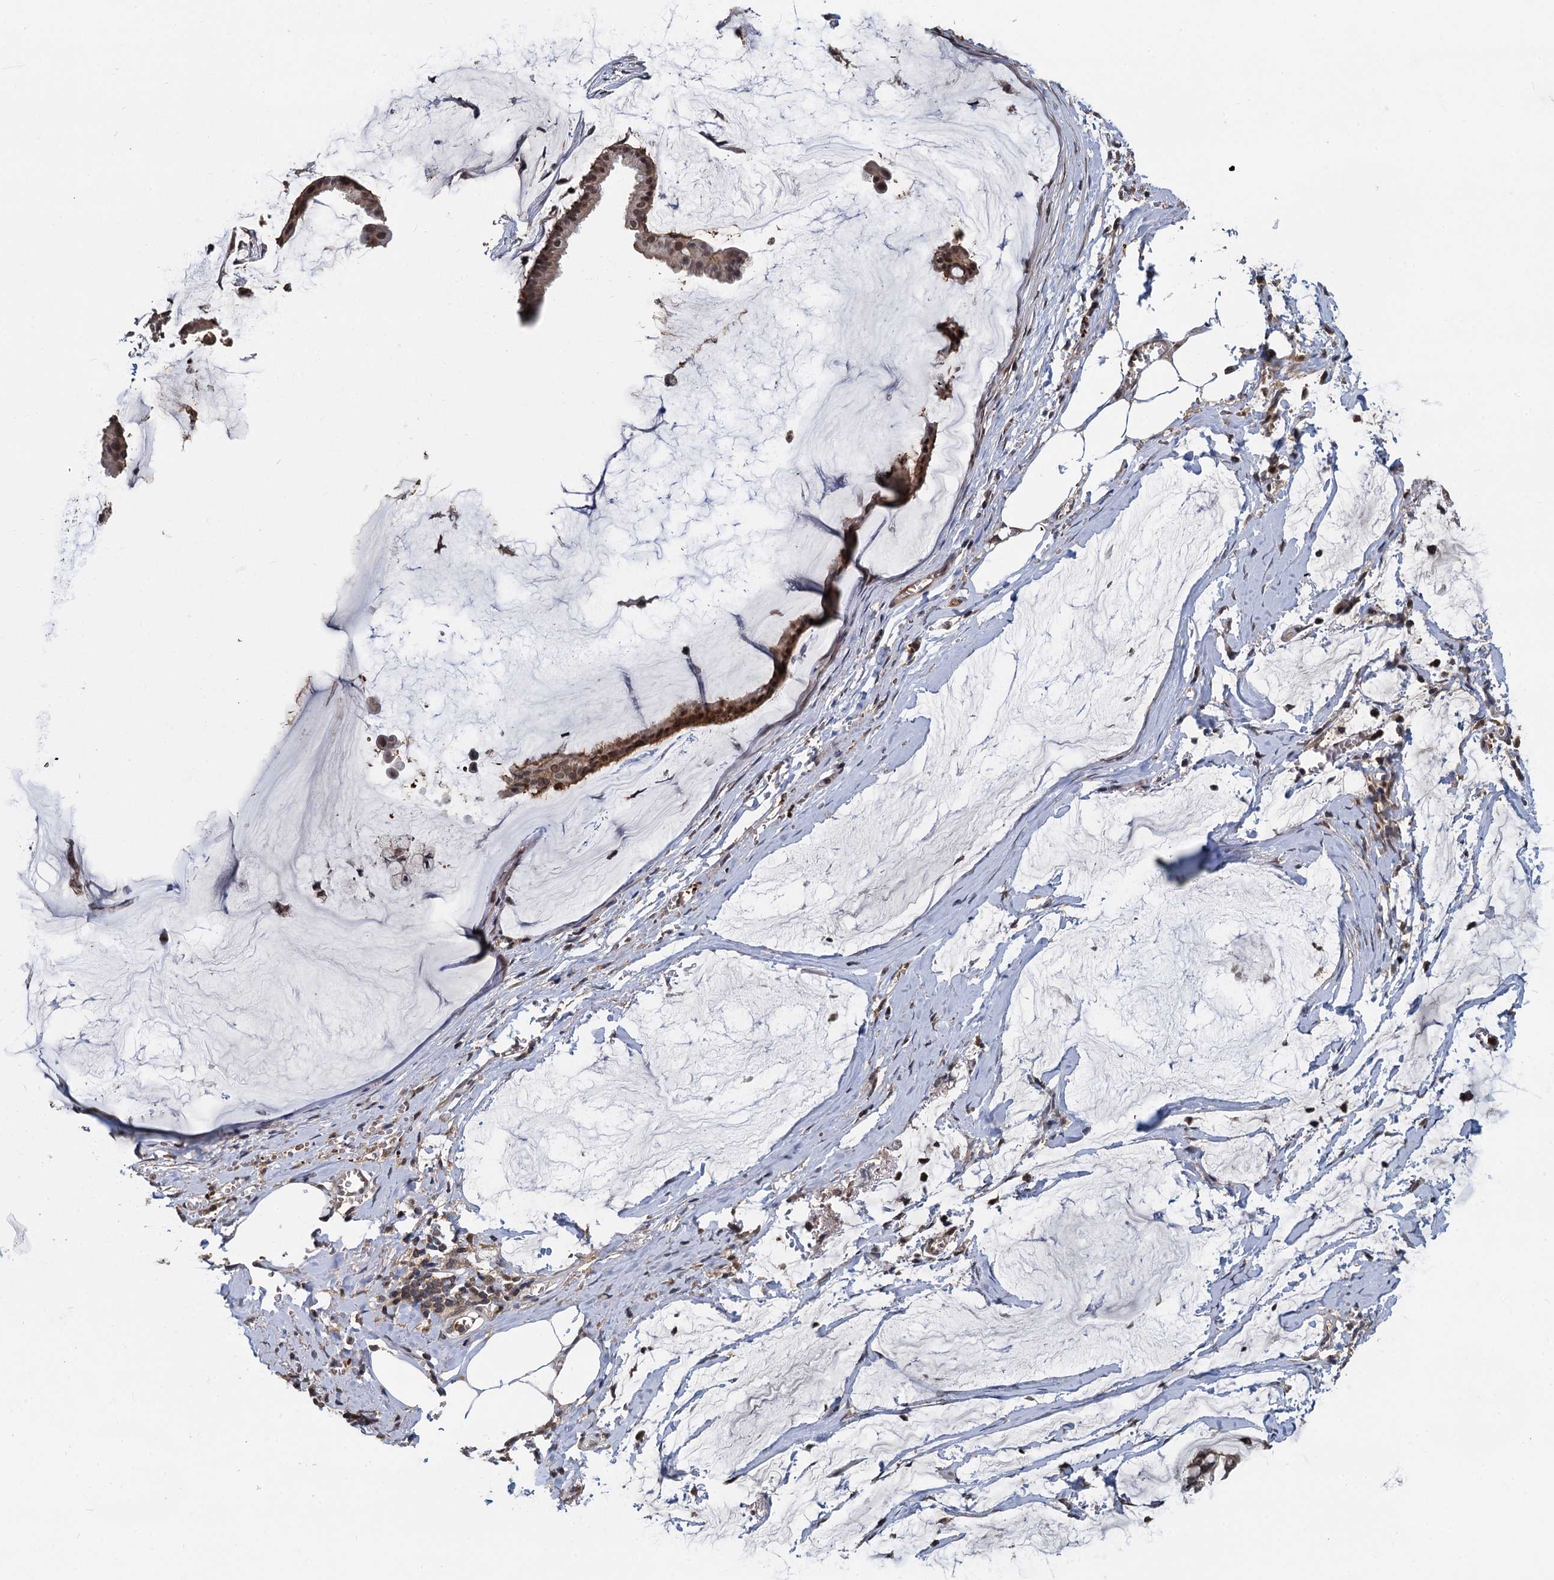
{"staining": {"intensity": "moderate", "quantity": ">75%", "location": "nuclear"}, "tissue": "ovarian cancer", "cell_type": "Tumor cells", "image_type": "cancer", "snomed": [{"axis": "morphology", "description": "Cystadenocarcinoma, mucinous, NOS"}, {"axis": "topography", "description": "Ovary"}], "caption": "Immunohistochemistry image of human ovarian cancer (mucinous cystadenocarcinoma) stained for a protein (brown), which shows medium levels of moderate nuclear expression in about >75% of tumor cells.", "gene": "FANCI", "patient": {"sex": "female", "age": 73}}